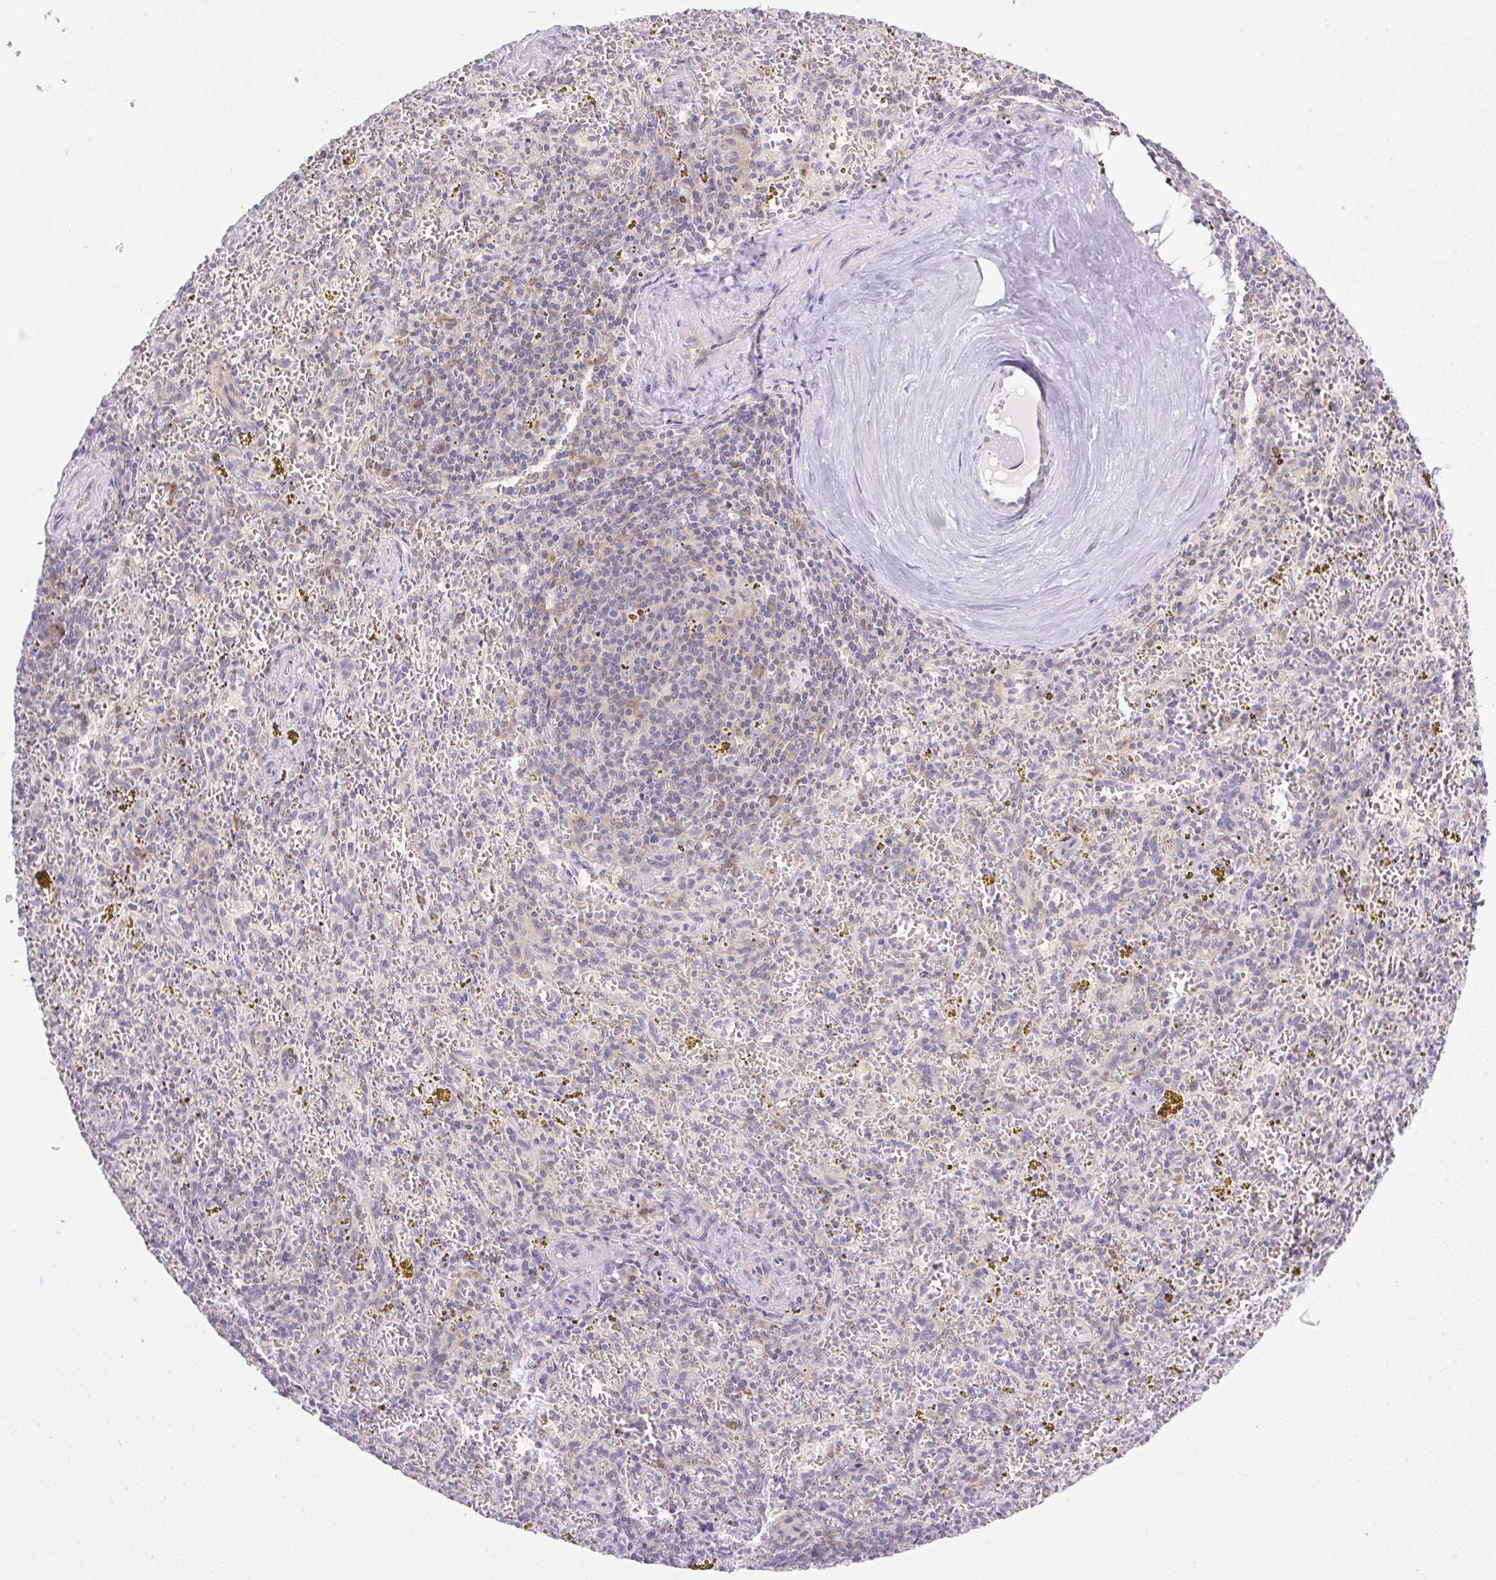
{"staining": {"intensity": "negative", "quantity": "none", "location": "none"}, "tissue": "spleen", "cell_type": "Cells in red pulp", "image_type": "normal", "snomed": [{"axis": "morphology", "description": "Normal tissue, NOS"}, {"axis": "topography", "description": "Spleen"}], "caption": "DAB immunohistochemical staining of unremarkable spleen displays no significant expression in cells in red pulp.", "gene": "CAMK2A", "patient": {"sex": "male", "age": 57}}